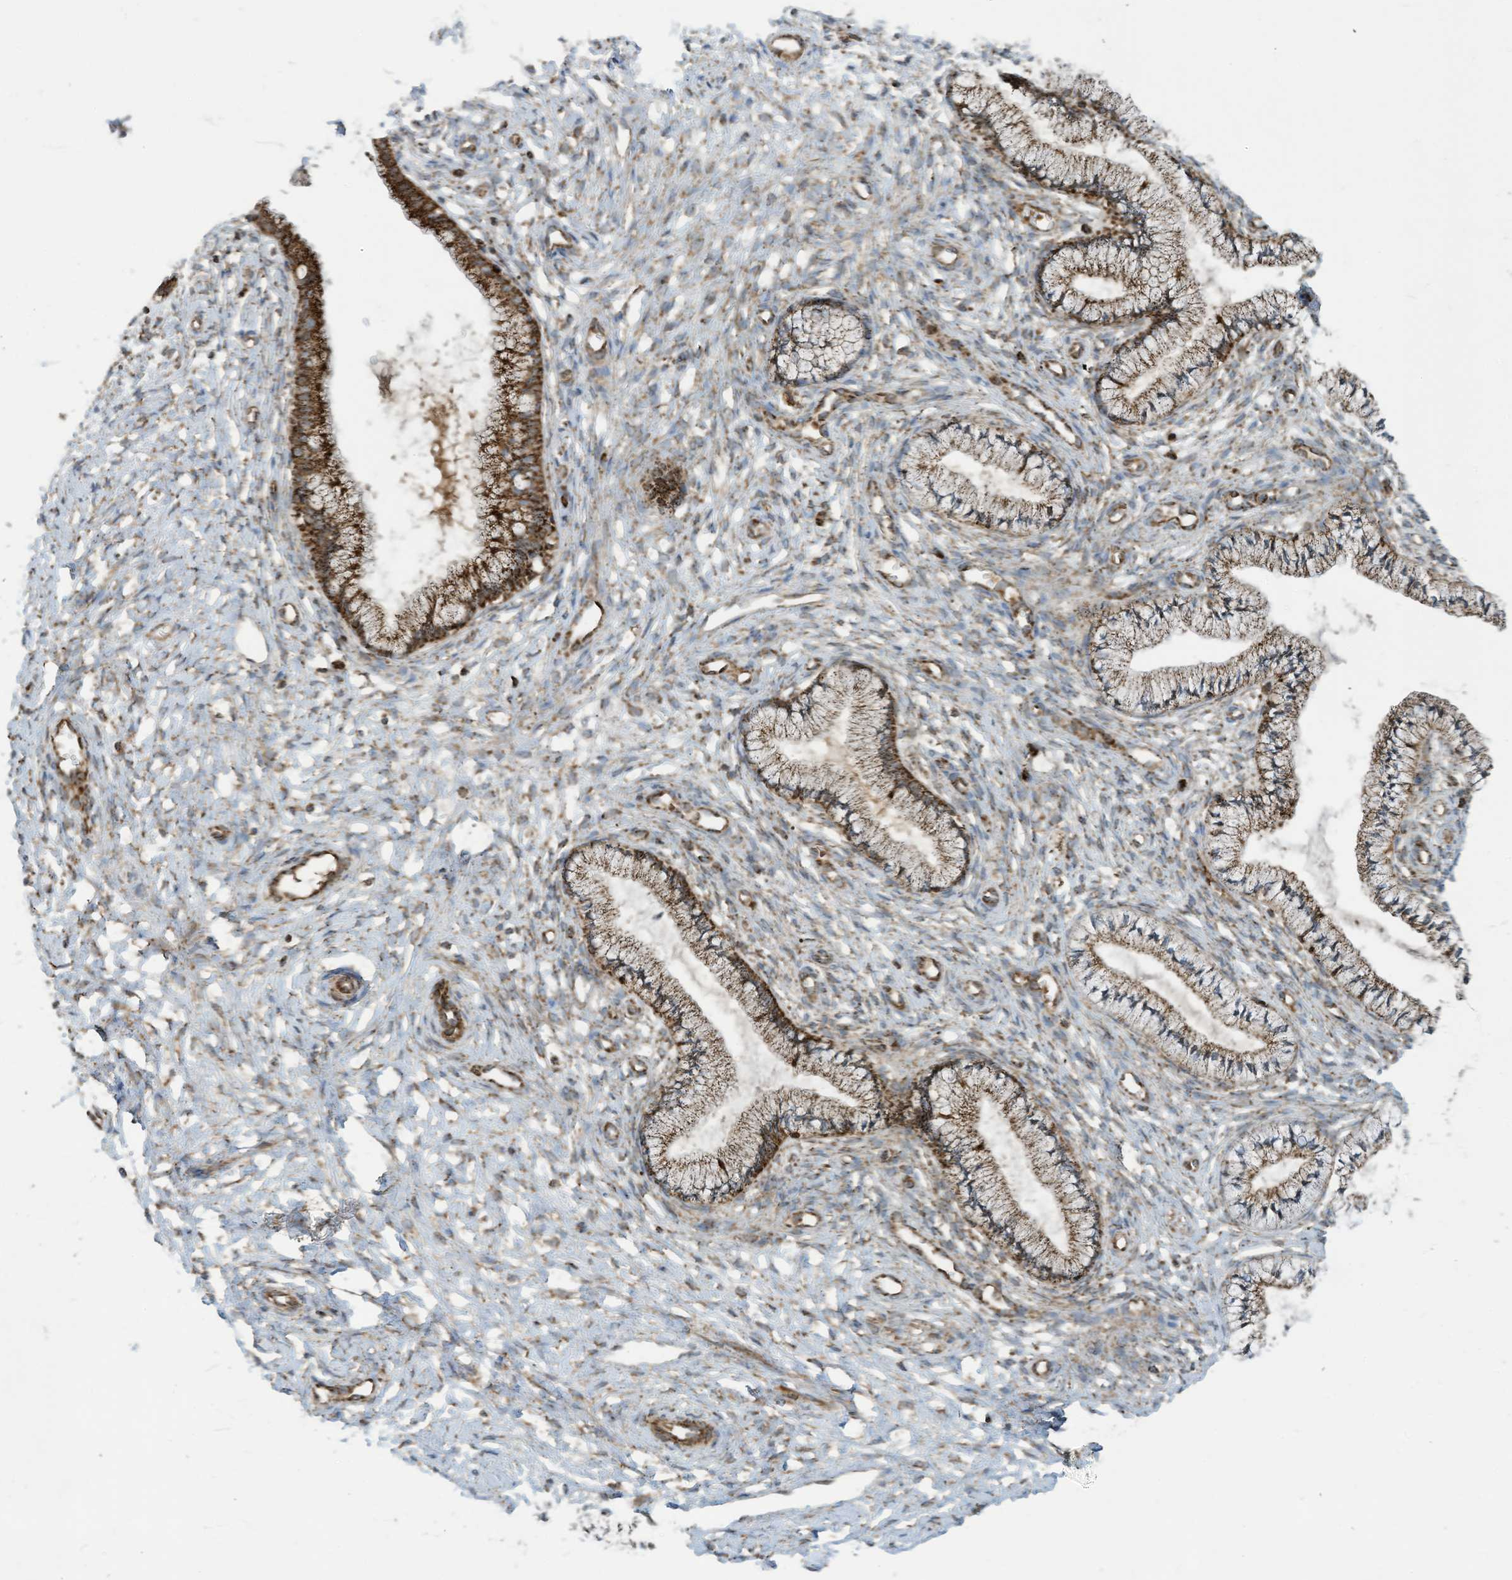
{"staining": {"intensity": "strong", "quantity": ">75%", "location": "cytoplasmic/membranous"}, "tissue": "cervix", "cell_type": "Glandular cells", "image_type": "normal", "snomed": [{"axis": "morphology", "description": "Normal tissue, NOS"}, {"axis": "topography", "description": "Cervix"}], "caption": "Immunohistochemistry of benign cervix demonstrates high levels of strong cytoplasmic/membranous staining in about >75% of glandular cells.", "gene": "COX10", "patient": {"sex": "female", "age": 36}}